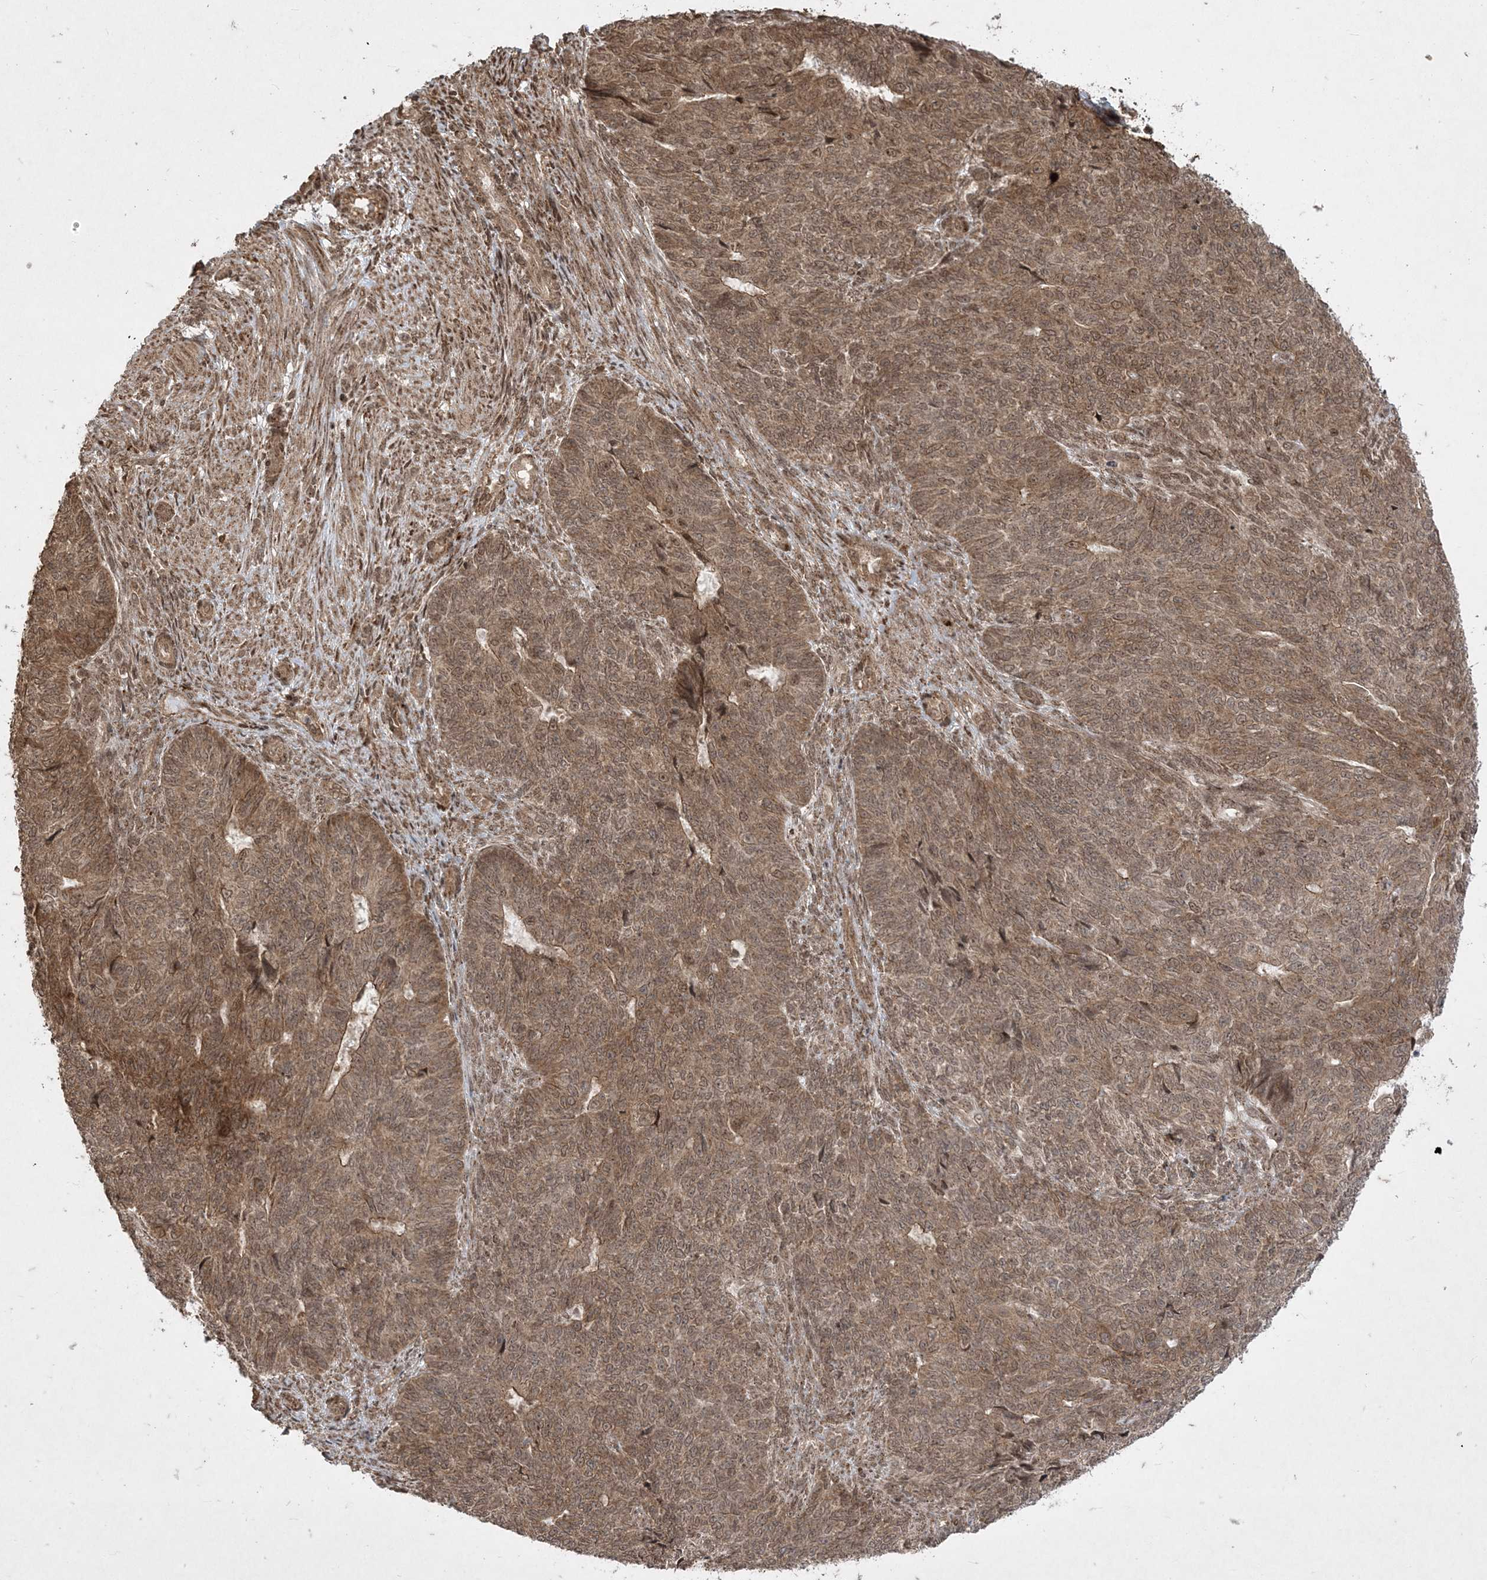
{"staining": {"intensity": "moderate", "quantity": ">75%", "location": "cytoplasmic/membranous,nuclear"}, "tissue": "endometrial cancer", "cell_type": "Tumor cells", "image_type": "cancer", "snomed": [{"axis": "morphology", "description": "Adenocarcinoma, NOS"}, {"axis": "topography", "description": "Endometrium"}], "caption": "Adenocarcinoma (endometrial) stained for a protein displays moderate cytoplasmic/membranous and nuclear positivity in tumor cells. The staining is performed using DAB brown chromogen to label protein expression. The nuclei are counter-stained blue using hematoxylin.", "gene": "RRAS", "patient": {"sex": "female", "age": 32}}